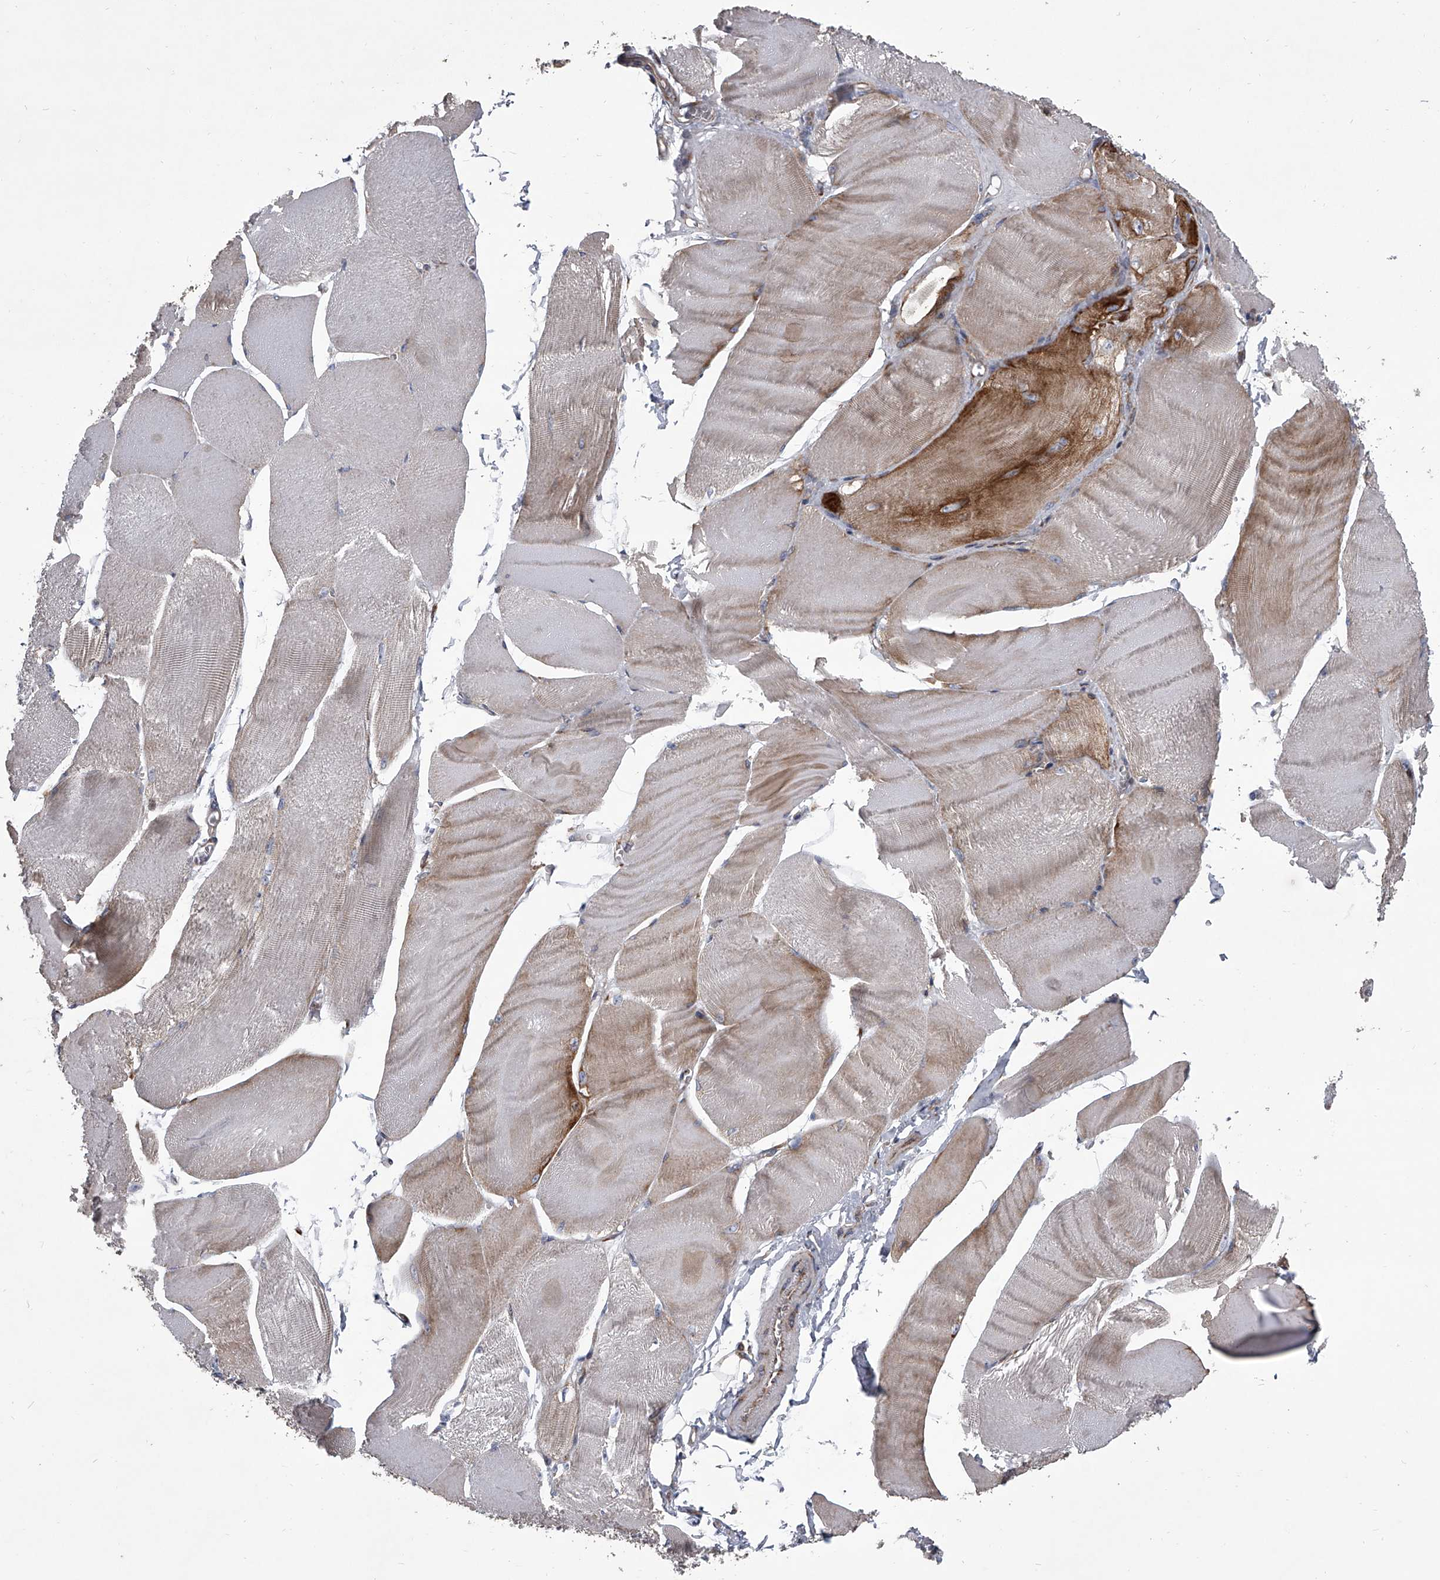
{"staining": {"intensity": "moderate", "quantity": "25%-75%", "location": "cytoplasmic/membranous"}, "tissue": "skeletal muscle", "cell_type": "Myocytes", "image_type": "normal", "snomed": [{"axis": "morphology", "description": "Normal tissue, NOS"}, {"axis": "morphology", "description": "Basal cell carcinoma"}, {"axis": "topography", "description": "Skeletal muscle"}], "caption": "A brown stain shows moderate cytoplasmic/membranous expression of a protein in myocytes of benign human skeletal muscle. (Stains: DAB in brown, nuclei in blue, Microscopy: brightfield microscopy at high magnification).", "gene": "ZC3H15", "patient": {"sex": "female", "age": 64}}